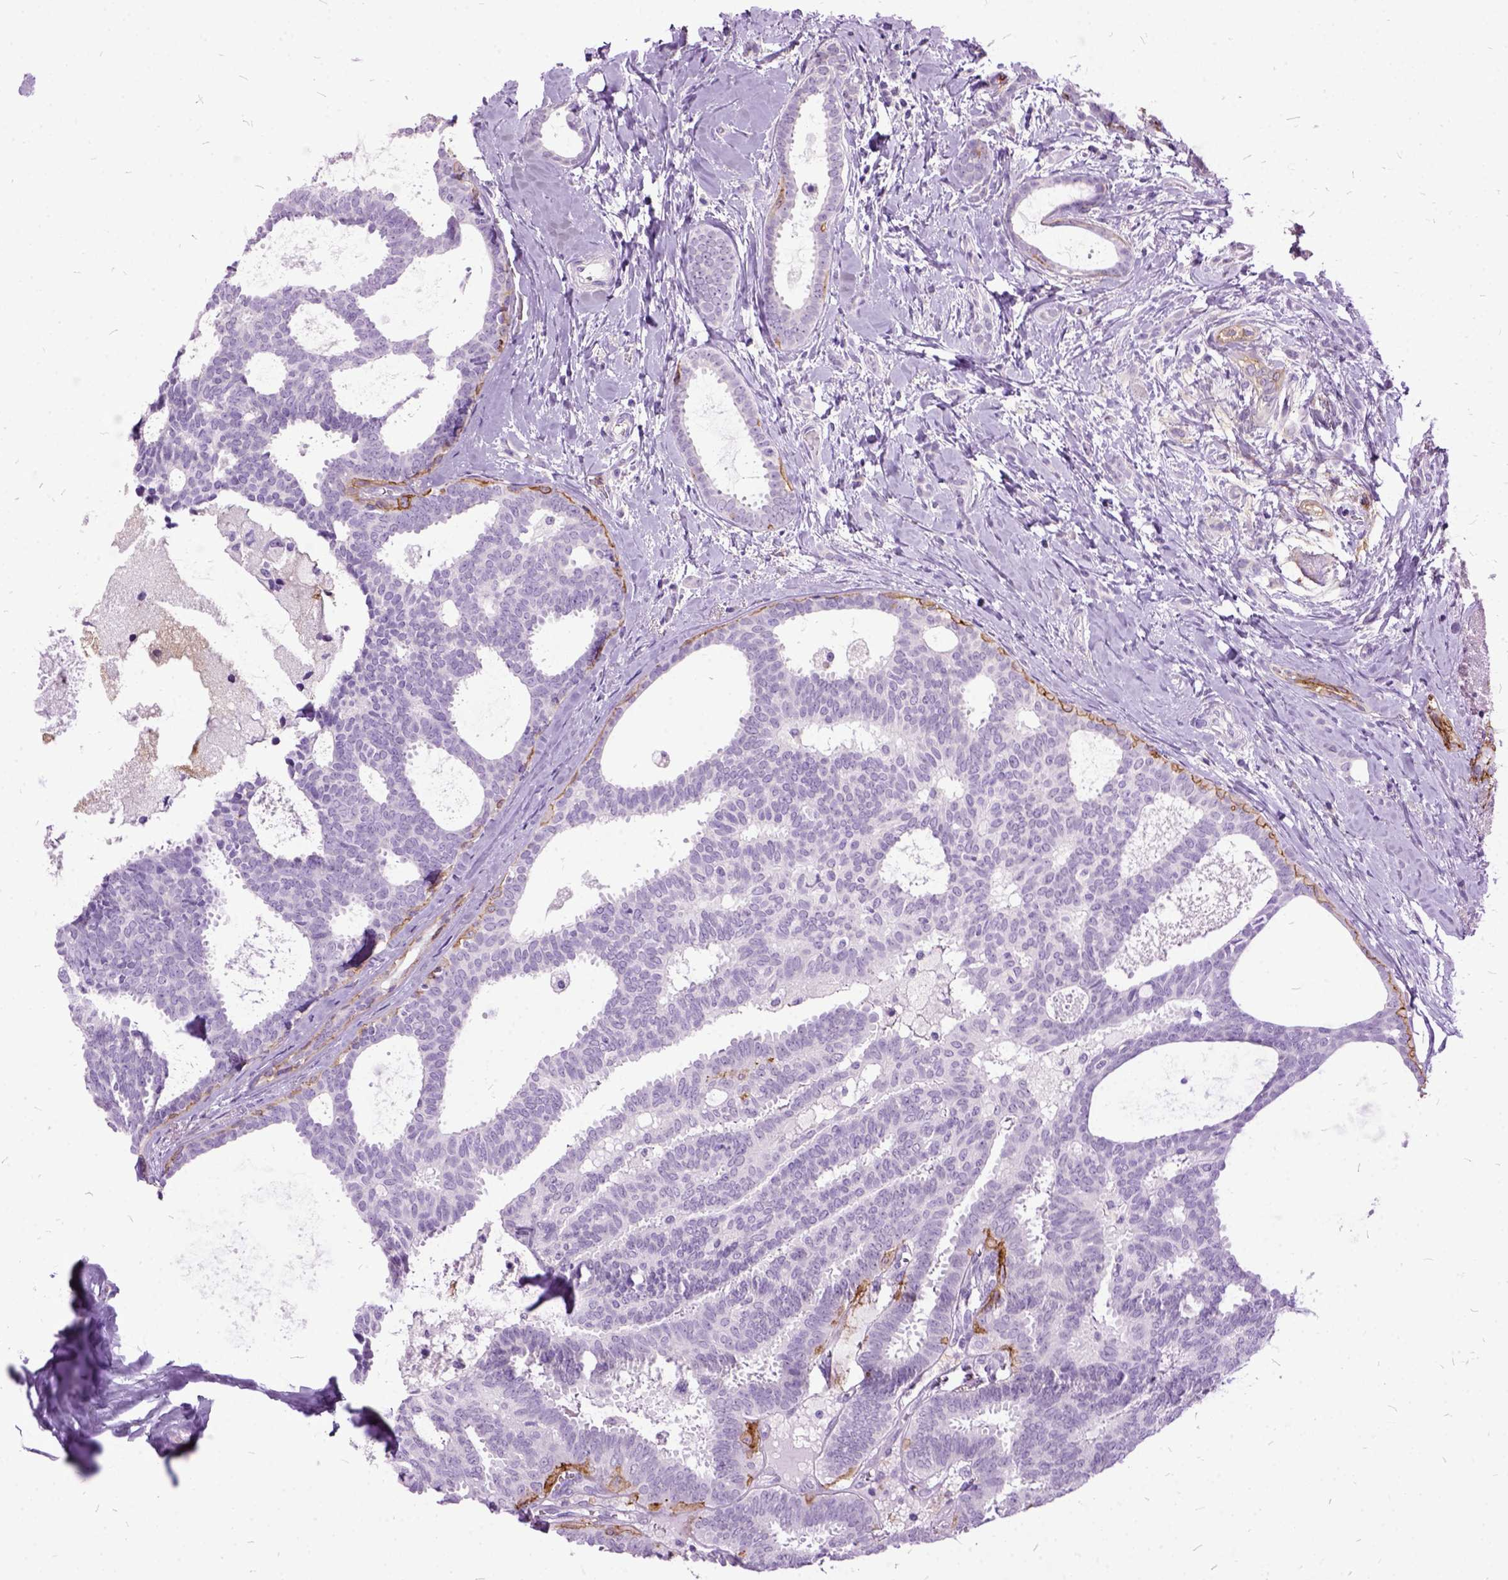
{"staining": {"intensity": "moderate", "quantity": "<25%", "location": "cytoplasmic/membranous"}, "tissue": "breast cancer", "cell_type": "Tumor cells", "image_type": "cancer", "snomed": [{"axis": "morphology", "description": "Intraductal carcinoma, in situ"}, {"axis": "morphology", "description": "Duct carcinoma"}, {"axis": "morphology", "description": "Lobular carcinoma, in situ"}, {"axis": "topography", "description": "Breast"}], "caption": "An immunohistochemistry (IHC) image of neoplastic tissue is shown. Protein staining in brown shows moderate cytoplasmic/membranous positivity in breast cancer (intraductal carcinoma,  in situ) within tumor cells.", "gene": "MME", "patient": {"sex": "female", "age": 44}}